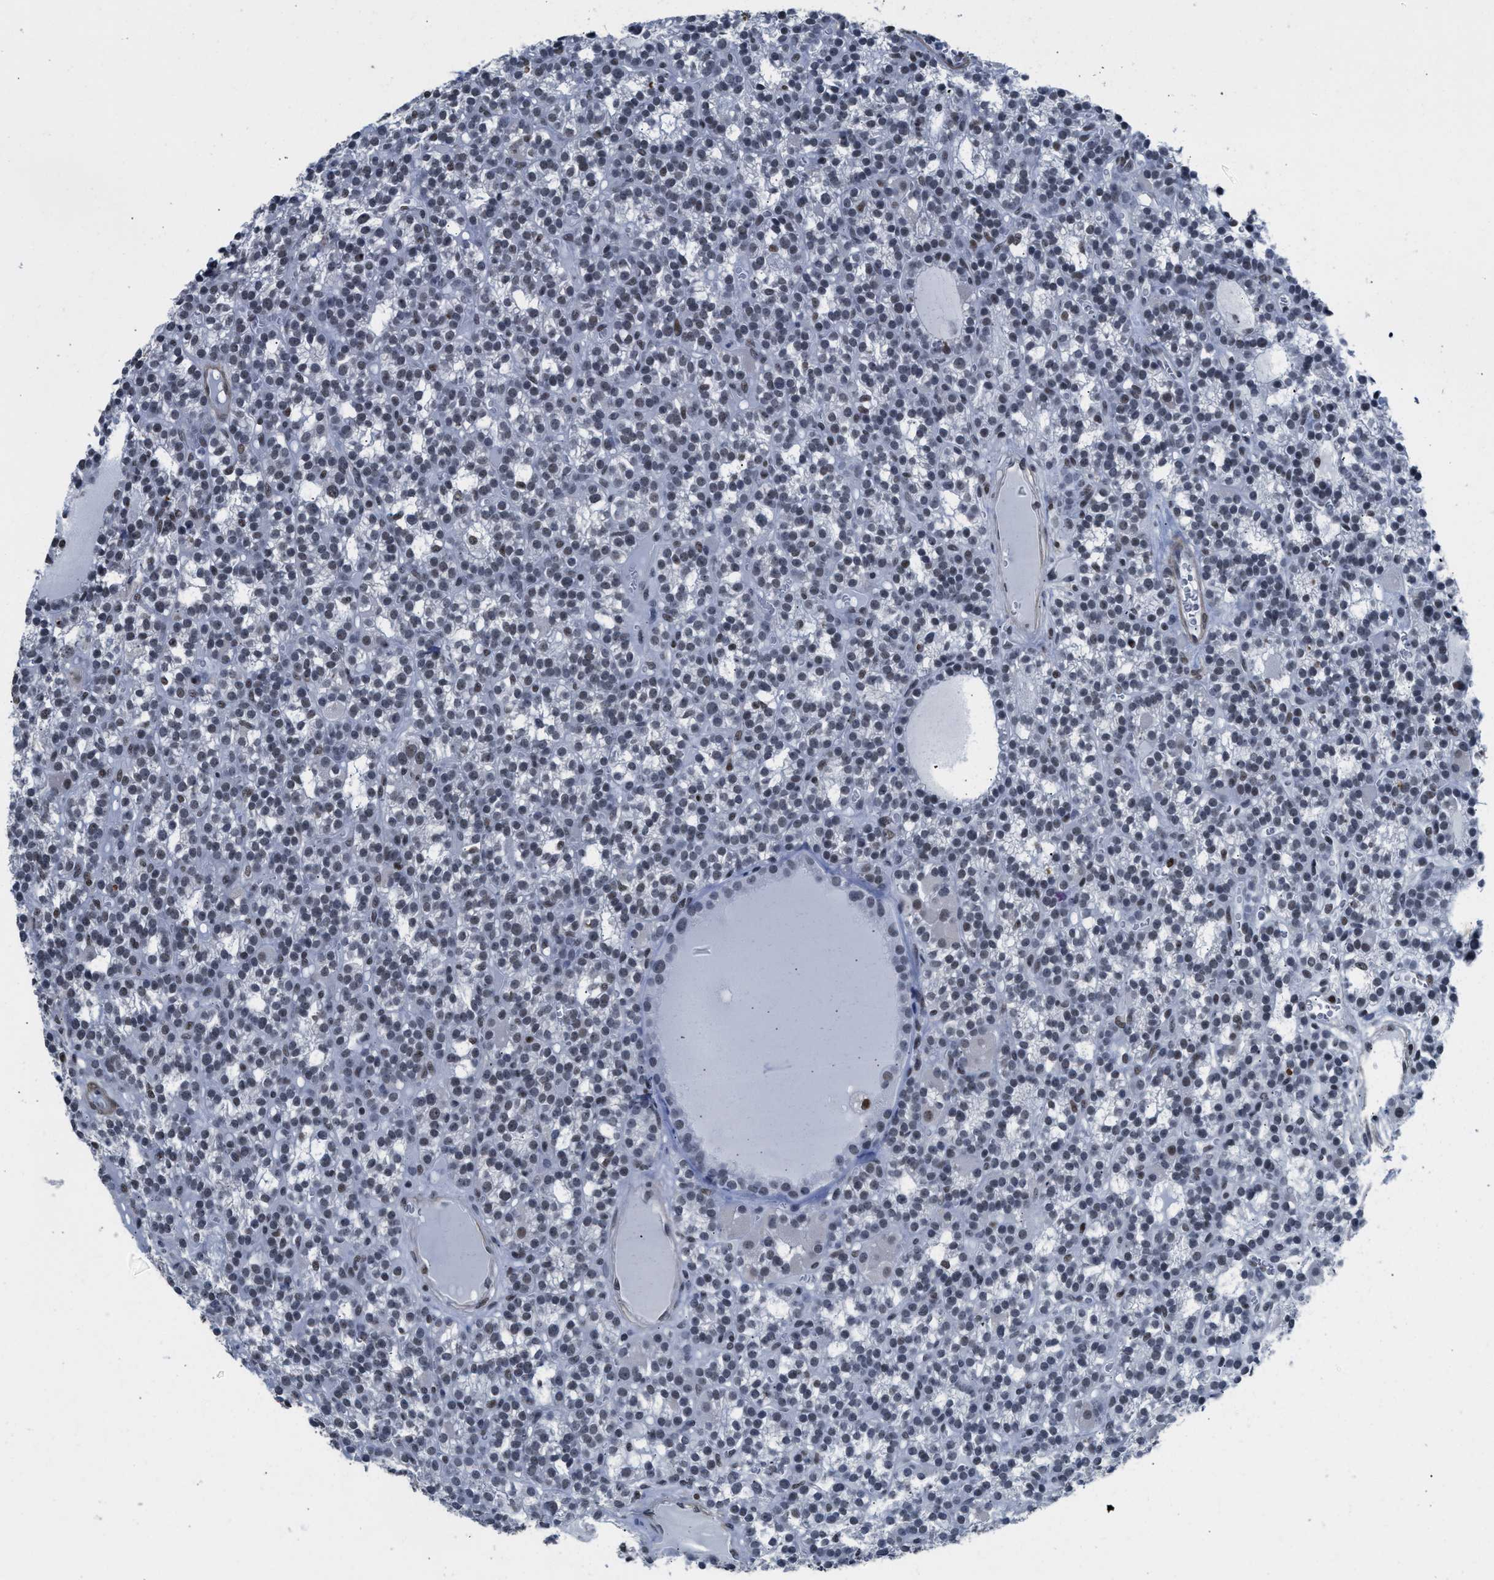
{"staining": {"intensity": "moderate", "quantity": "25%-75%", "location": "nuclear"}, "tissue": "parathyroid gland", "cell_type": "Glandular cells", "image_type": "normal", "snomed": [{"axis": "morphology", "description": "Normal tissue, NOS"}, {"axis": "morphology", "description": "Adenoma, NOS"}, {"axis": "topography", "description": "Parathyroid gland"}], "caption": "IHC micrograph of benign parathyroid gland: parathyroid gland stained using IHC reveals medium levels of moderate protein expression localized specifically in the nuclear of glandular cells, appearing as a nuclear brown color.", "gene": "SCAF4", "patient": {"sex": "female", "age": 58}}